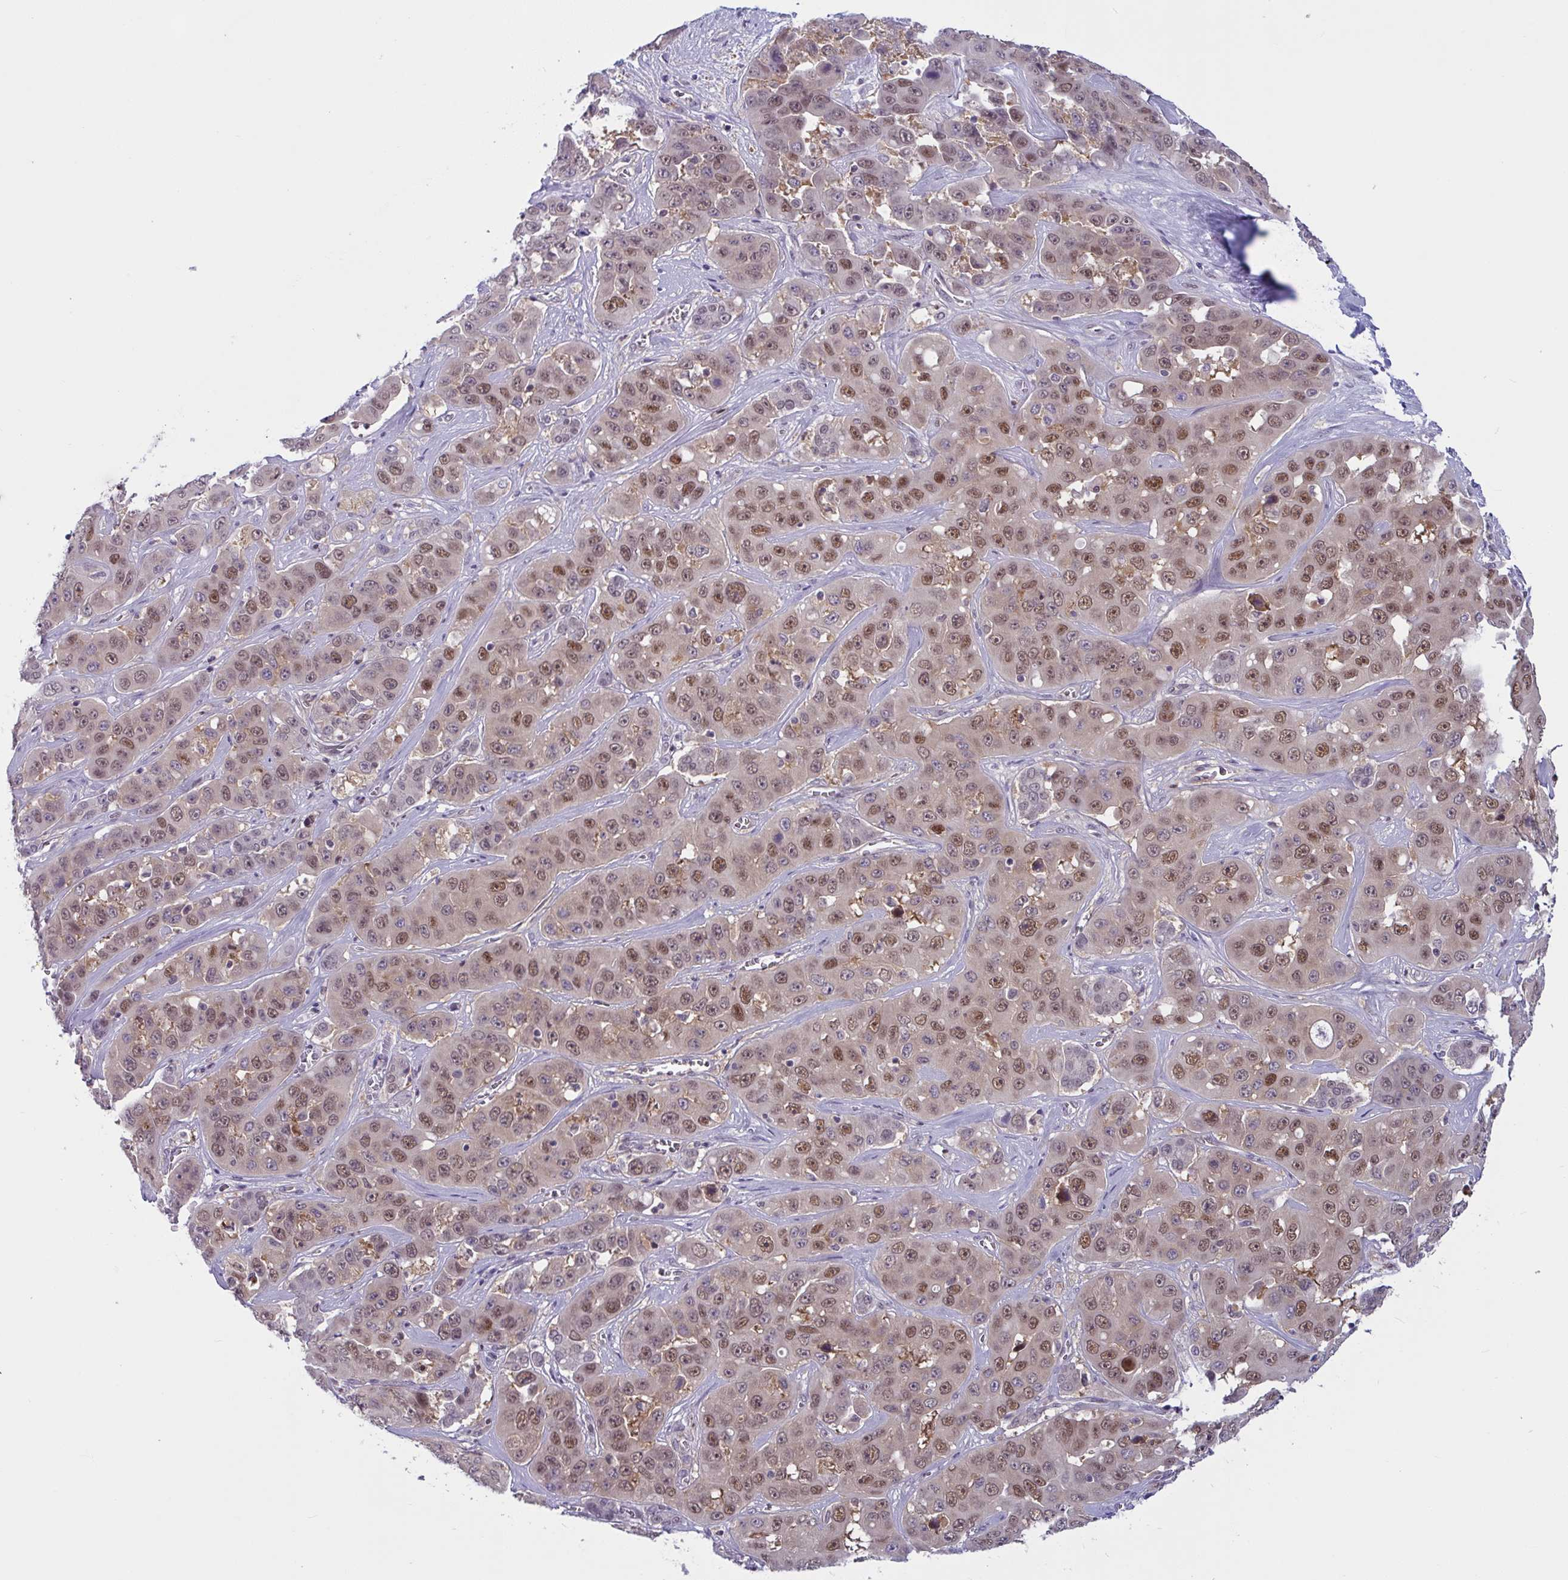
{"staining": {"intensity": "moderate", "quantity": ">75%", "location": "nuclear"}, "tissue": "liver cancer", "cell_type": "Tumor cells", "image_type": "cancer", "snomed": [{"axis": "morphology", "description": "Cholangiocarcinoma"}, {"axis": "topography", "description": "Liver"}], "caption": "Protein analysis of liver cancer tissue demonstrates moderate nuclear positivity in approximately >75% of tumor cells. The staining was performed using DAB to visualize the protein expression in brown, while the nuclei were stained in blue with hematoxylin (Magnification: 20x).", "gene": "TSN", "patient": {"sex": "female", "age": 52}}